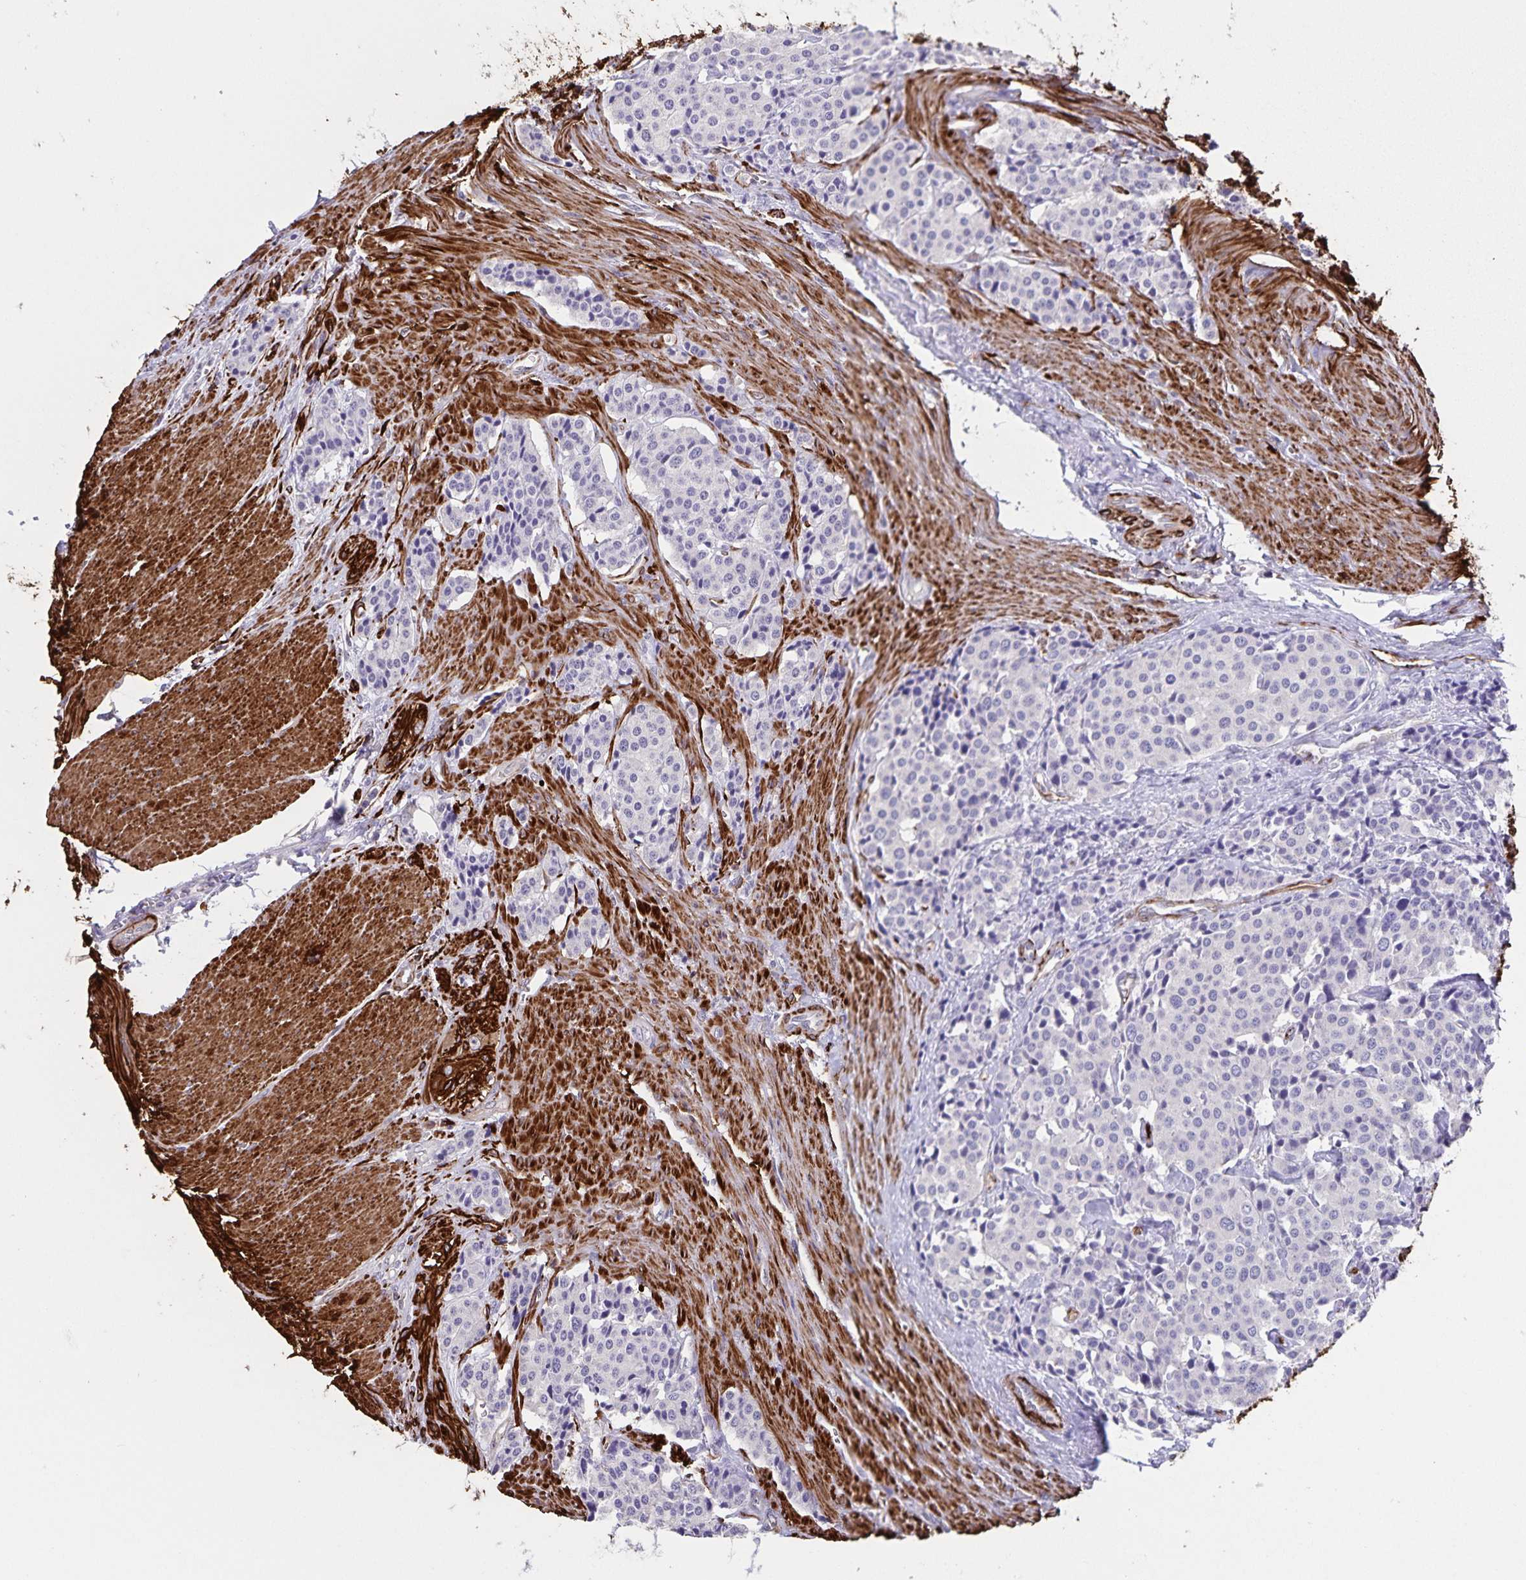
{"staining": {"intensity": "negative", "quantity": "none", "location": "none"}, "tissue": "carcinoid", "cell_type": "Tumor cells", "image_type": "cancer", "snomed": [{"axis": "morphology", "description": "Carcinoid, malignant, NOS"}, {"axis": "topography", "description": "Small intestine"}], "caption": "Immunohistochemical staining of carcinoid displays no significant staining in tumor cells.", "gene": "SYNM", "patient": {"sex": "male", "age": 73}}